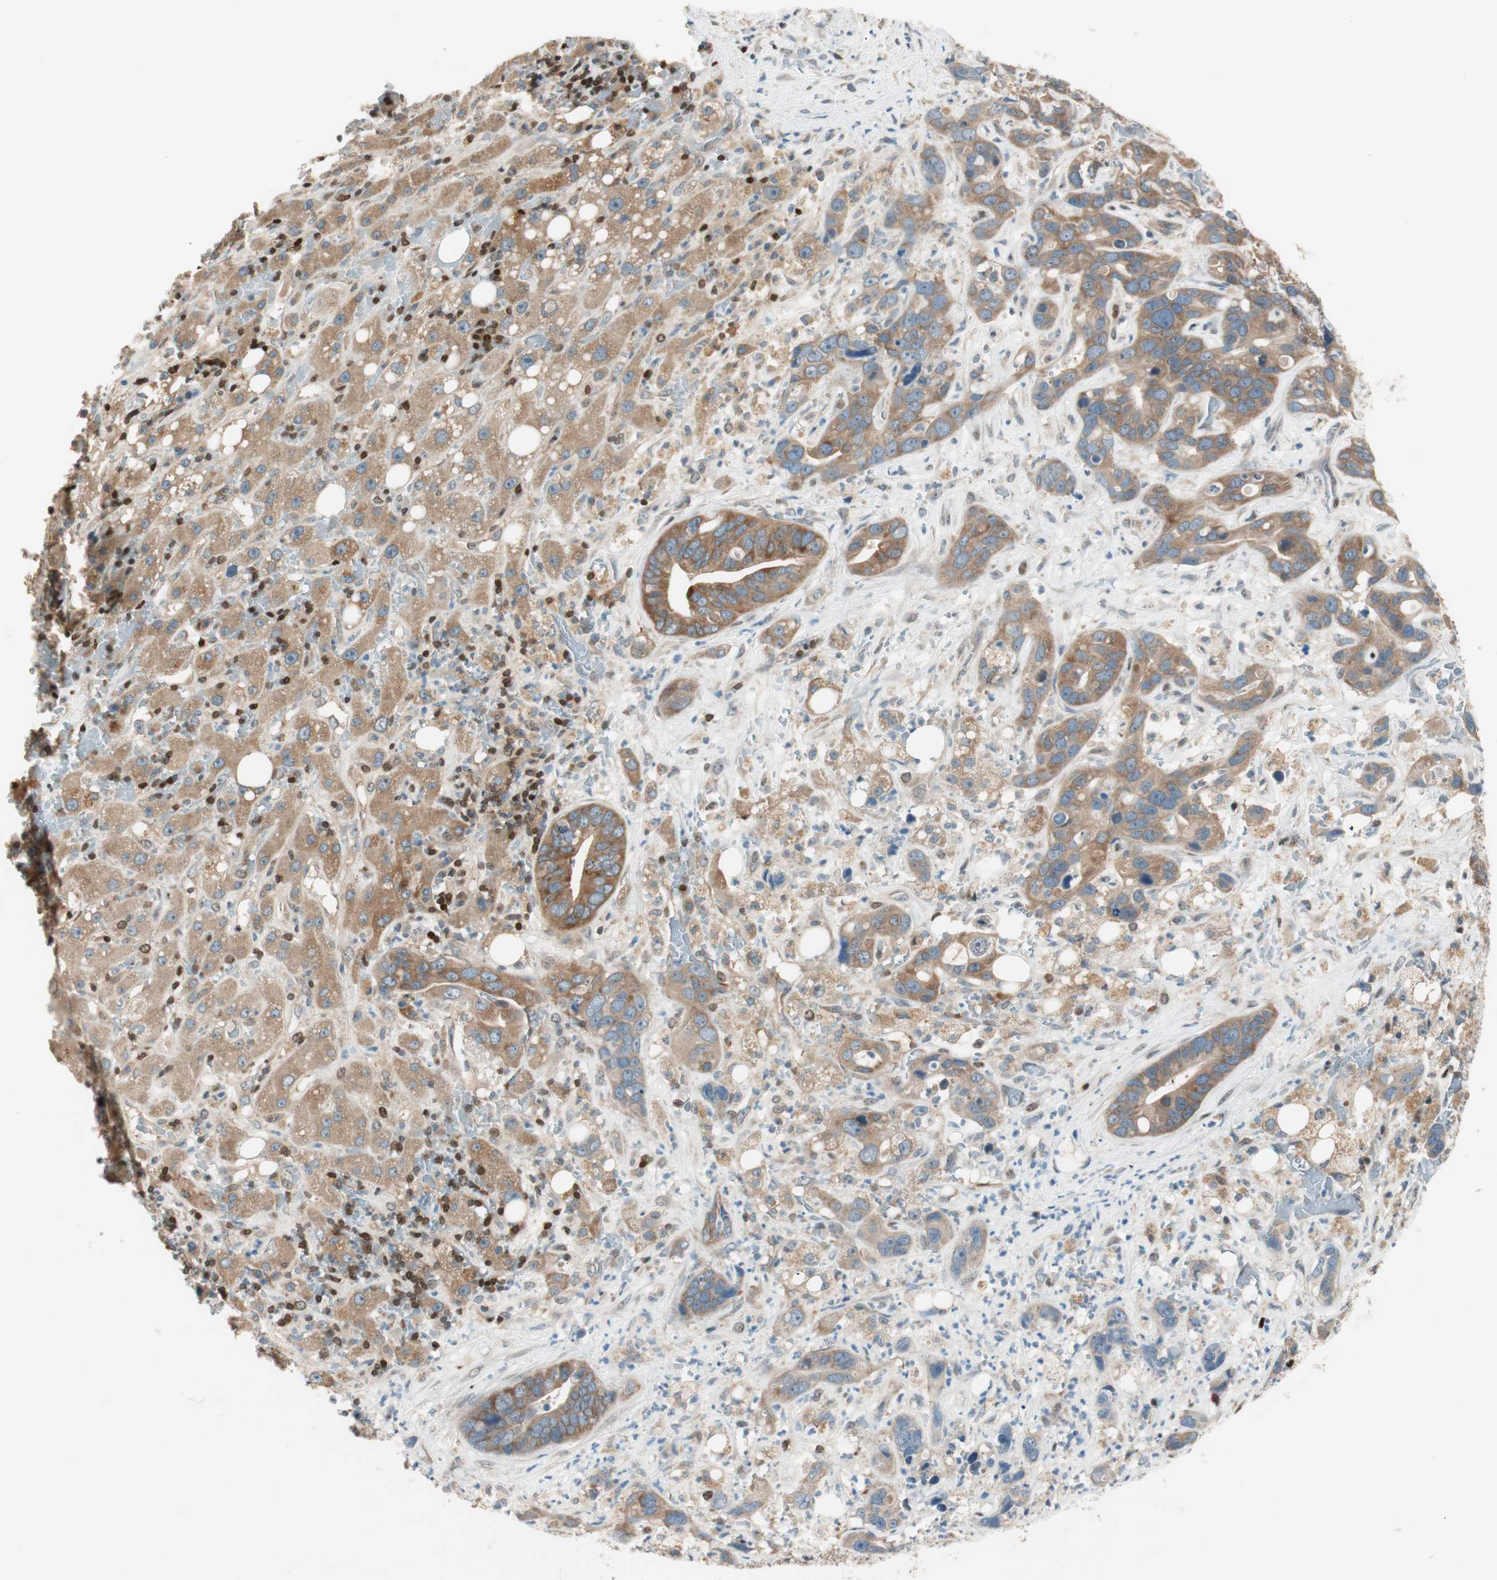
{"staining": {"intensity": "moderate", "quantity": ">75%", "location": "cytoplasmic/membranous"}, "tissue": "liver cancer", "cell_type": "Tumor cells", "image_type": "cancer", "snomed": [{"axis": "morphology", "description": "Cholangiocarcinoma"}, {"axis": "topography", "description": "Liver"}], "caption": "An immunohistochemistry histopathology image of tumor tissue is shown. Protein staining in brown labels moderate cytoplasmic/membranous positivity in liver cancer (cholangiocarcinoma) within tumor cells.", "gene": "BIN1", "patient": {"sex": "female", "age": 65}}